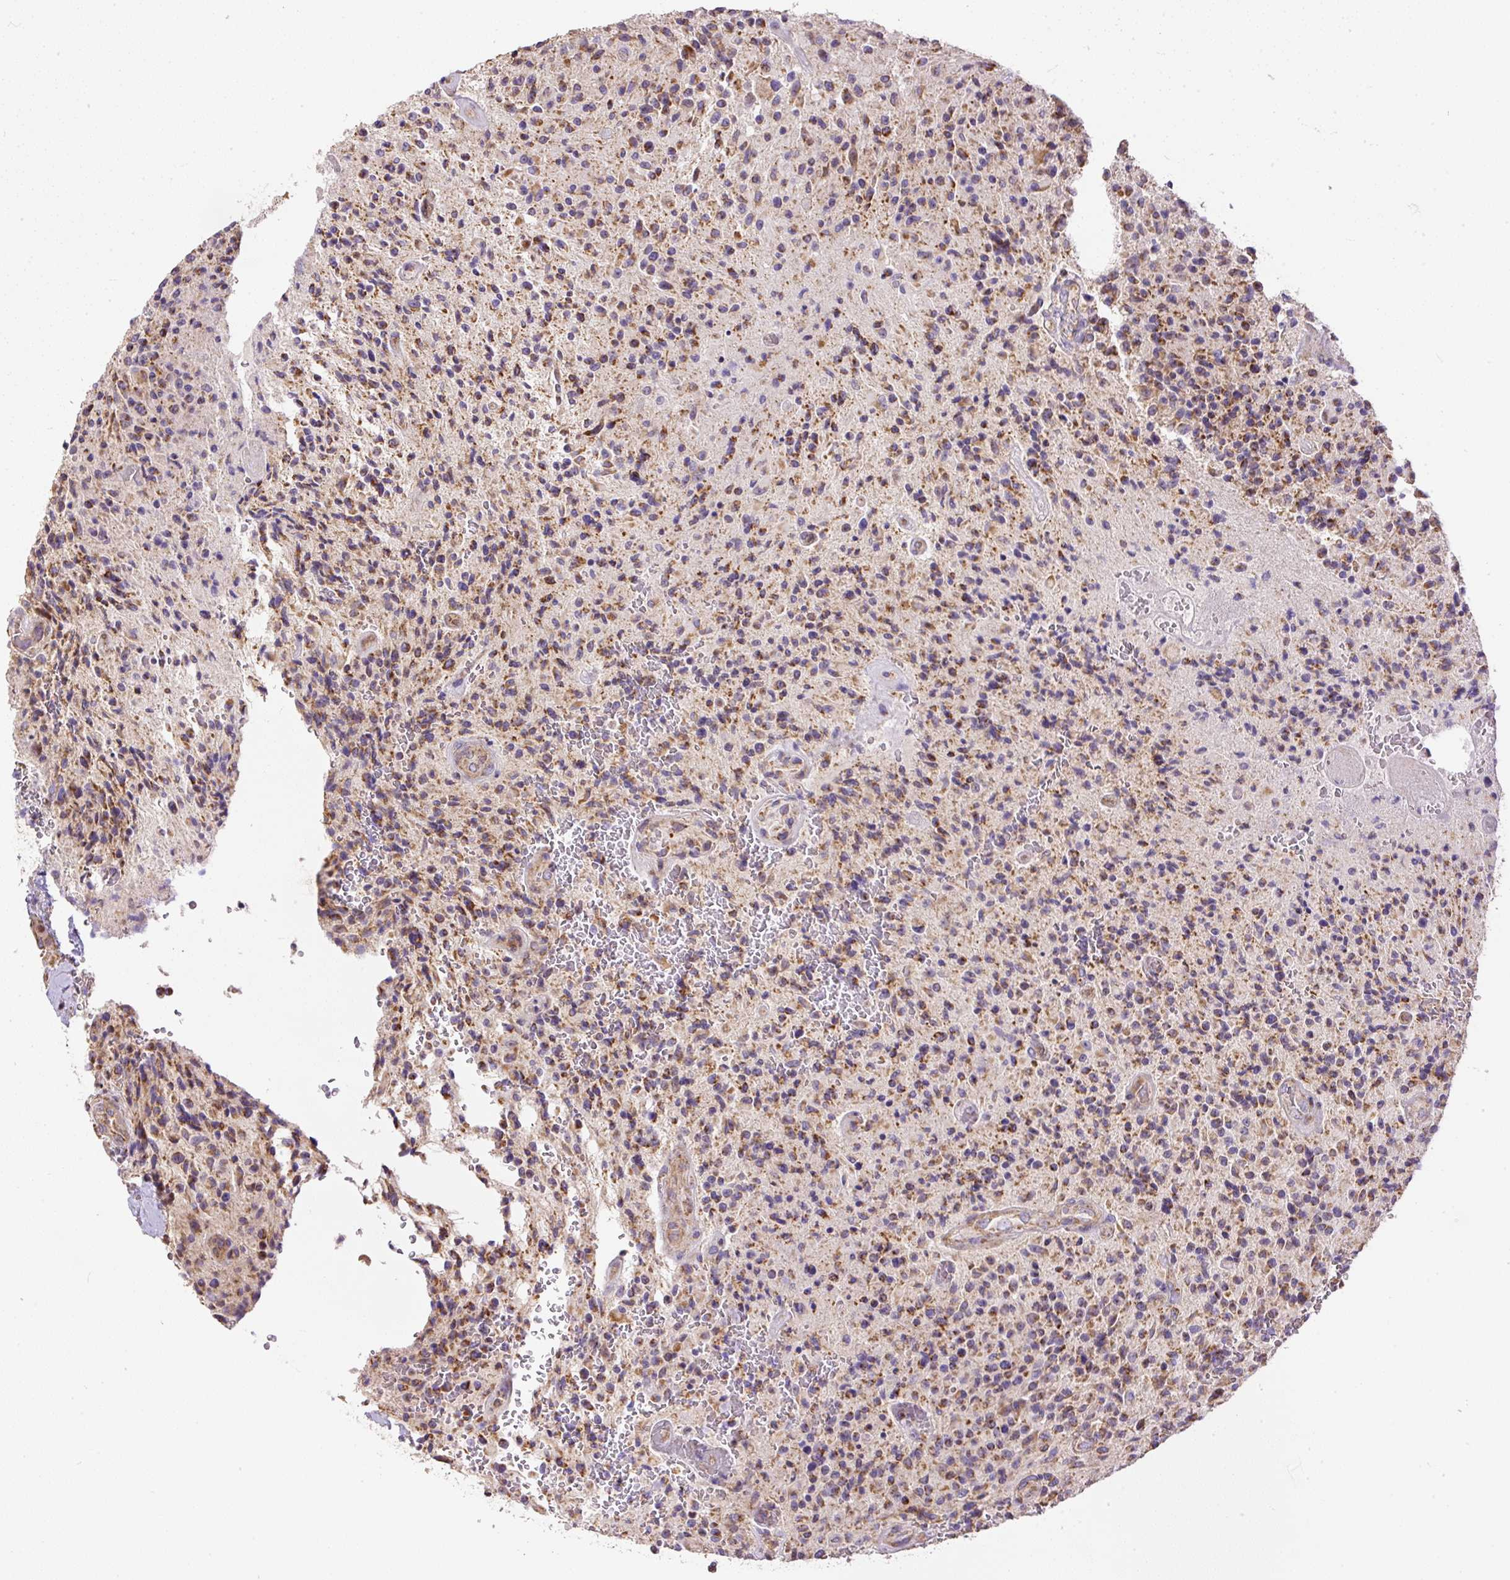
{"staining": {"intensity": "moderate", "quantity": ">75%", "location": "cytoplasmic/membranous"}, "tissue": "glioma", "cell_type": "Tumor cells", "image_type": "cancer", "snomed": [{"axis": "morphology", "description": "Normal tissue, NOS"}, {"axis": "morphology", "description": "Glioma, malignant, High grade"}, {"axis": "topography", "description": "Cerebral cortex"}], "caption": "Immunohistochemistry (IHC) staining of malignant glioma (high-grade), which displays medium levels of moderate cytoplasmic/membranous expression in about >75% of tumor cells indicating moderate cytoplasmic/membranous protein expression. The staining was performed using DAB (brown) for protein detection and nuclei were counterstained in hematoxylin (blue).", "gene": "NDUFAF2", "patient": {"sex": "male", "age": 56}}